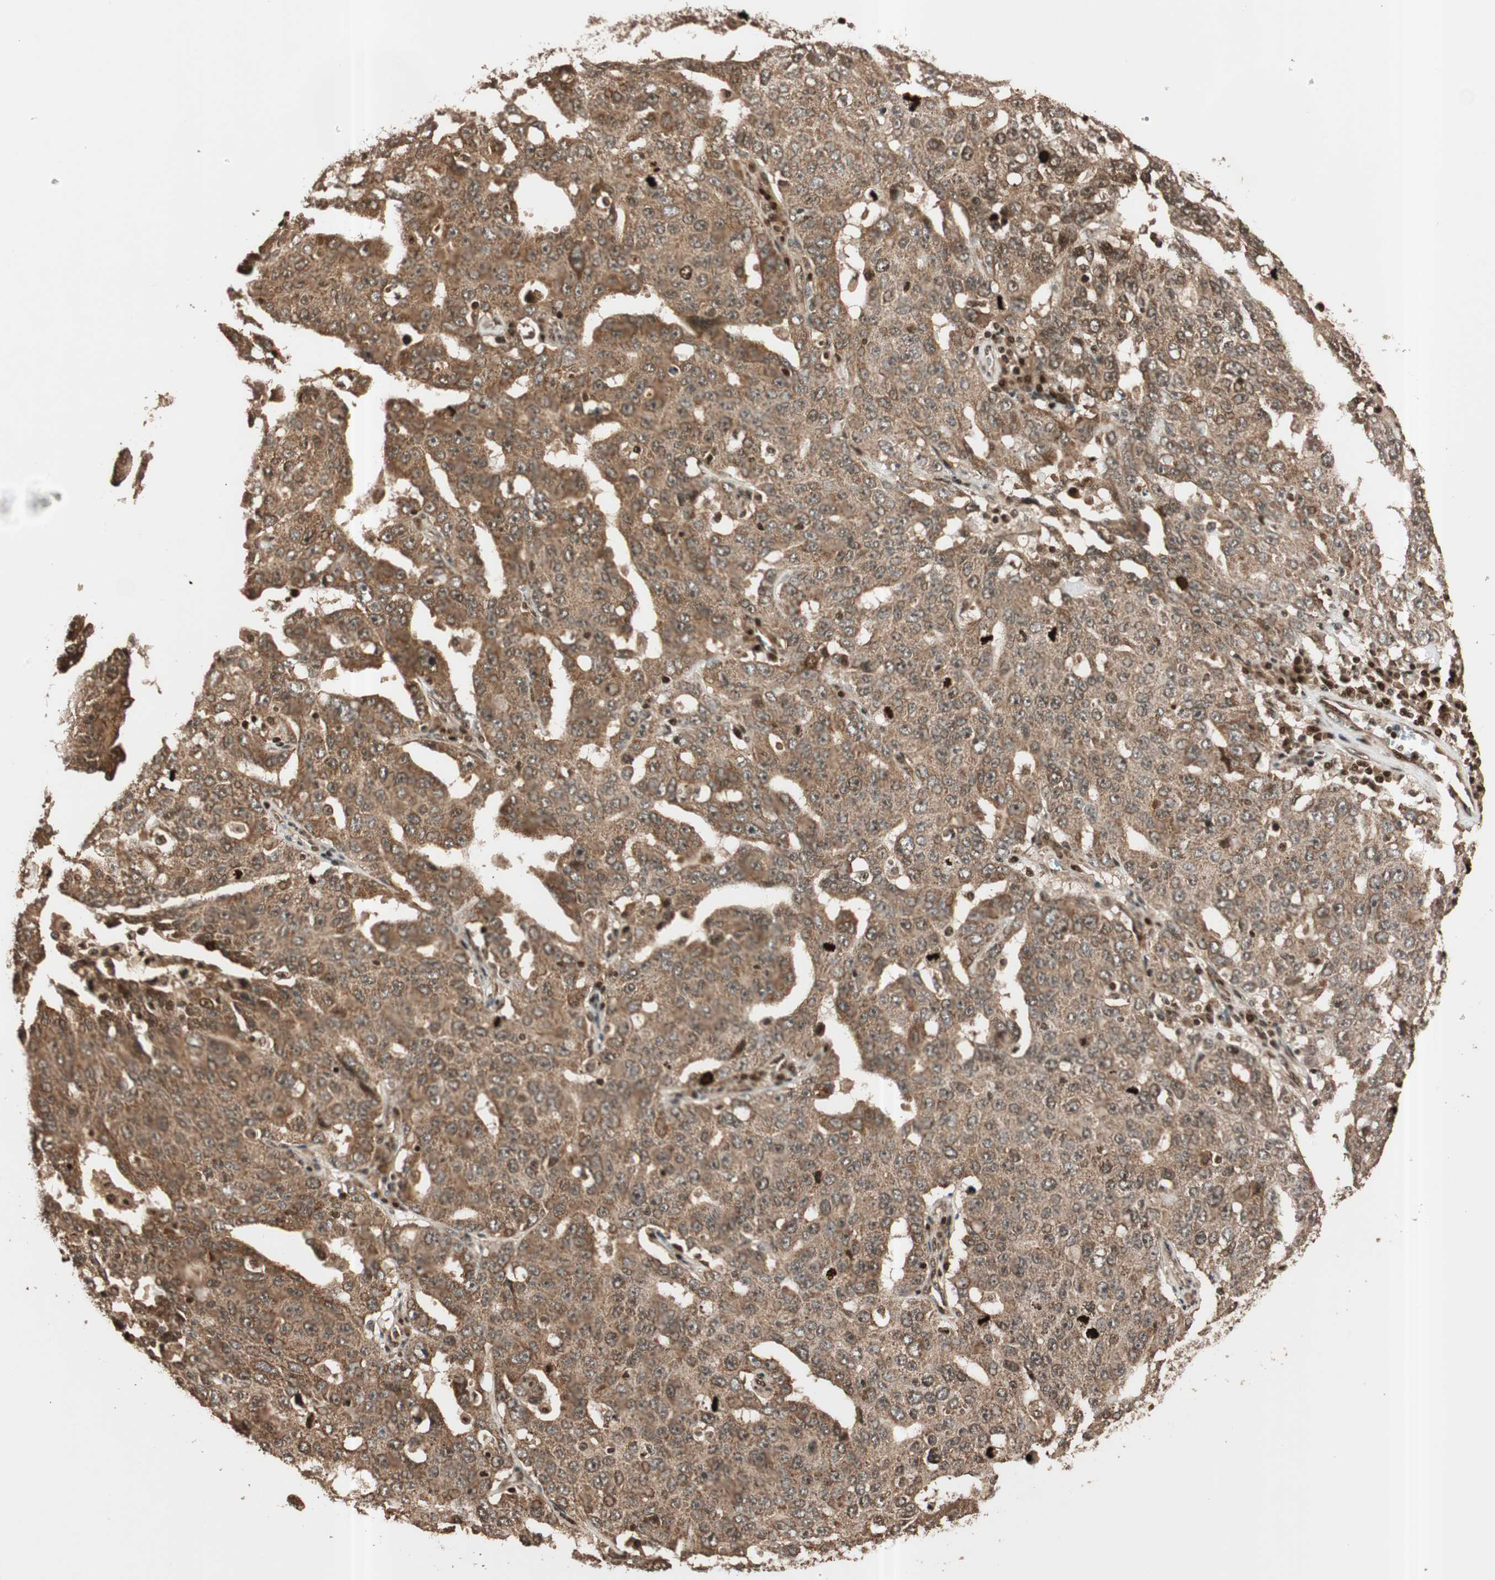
{"staining": {"intensity": "moderate", "quantity": ">75%", "location": "cytoplasmic/membranous"}, "tissue": "ovarian cancer", "cell_type": "Tumor cells", "image_type": "cancer", "snomed": [{"axis": "morphology", "description": "Carcinoma, endometroid"}, {"axis": "topography", "description": "Ovary"}], "caption": "Immunohistochemistry image of neoplastic tissue: endometroid carcinoma (ovarian) stained using IHC displays medium levels of moderate protein expression localized specifically in the cytoplasmic/membranous of tumor cells, appearing as a cytoplasmic/membranous brown color.", "gene": "ALKBH5", "patient": {"sex": "female", "age": 62}}